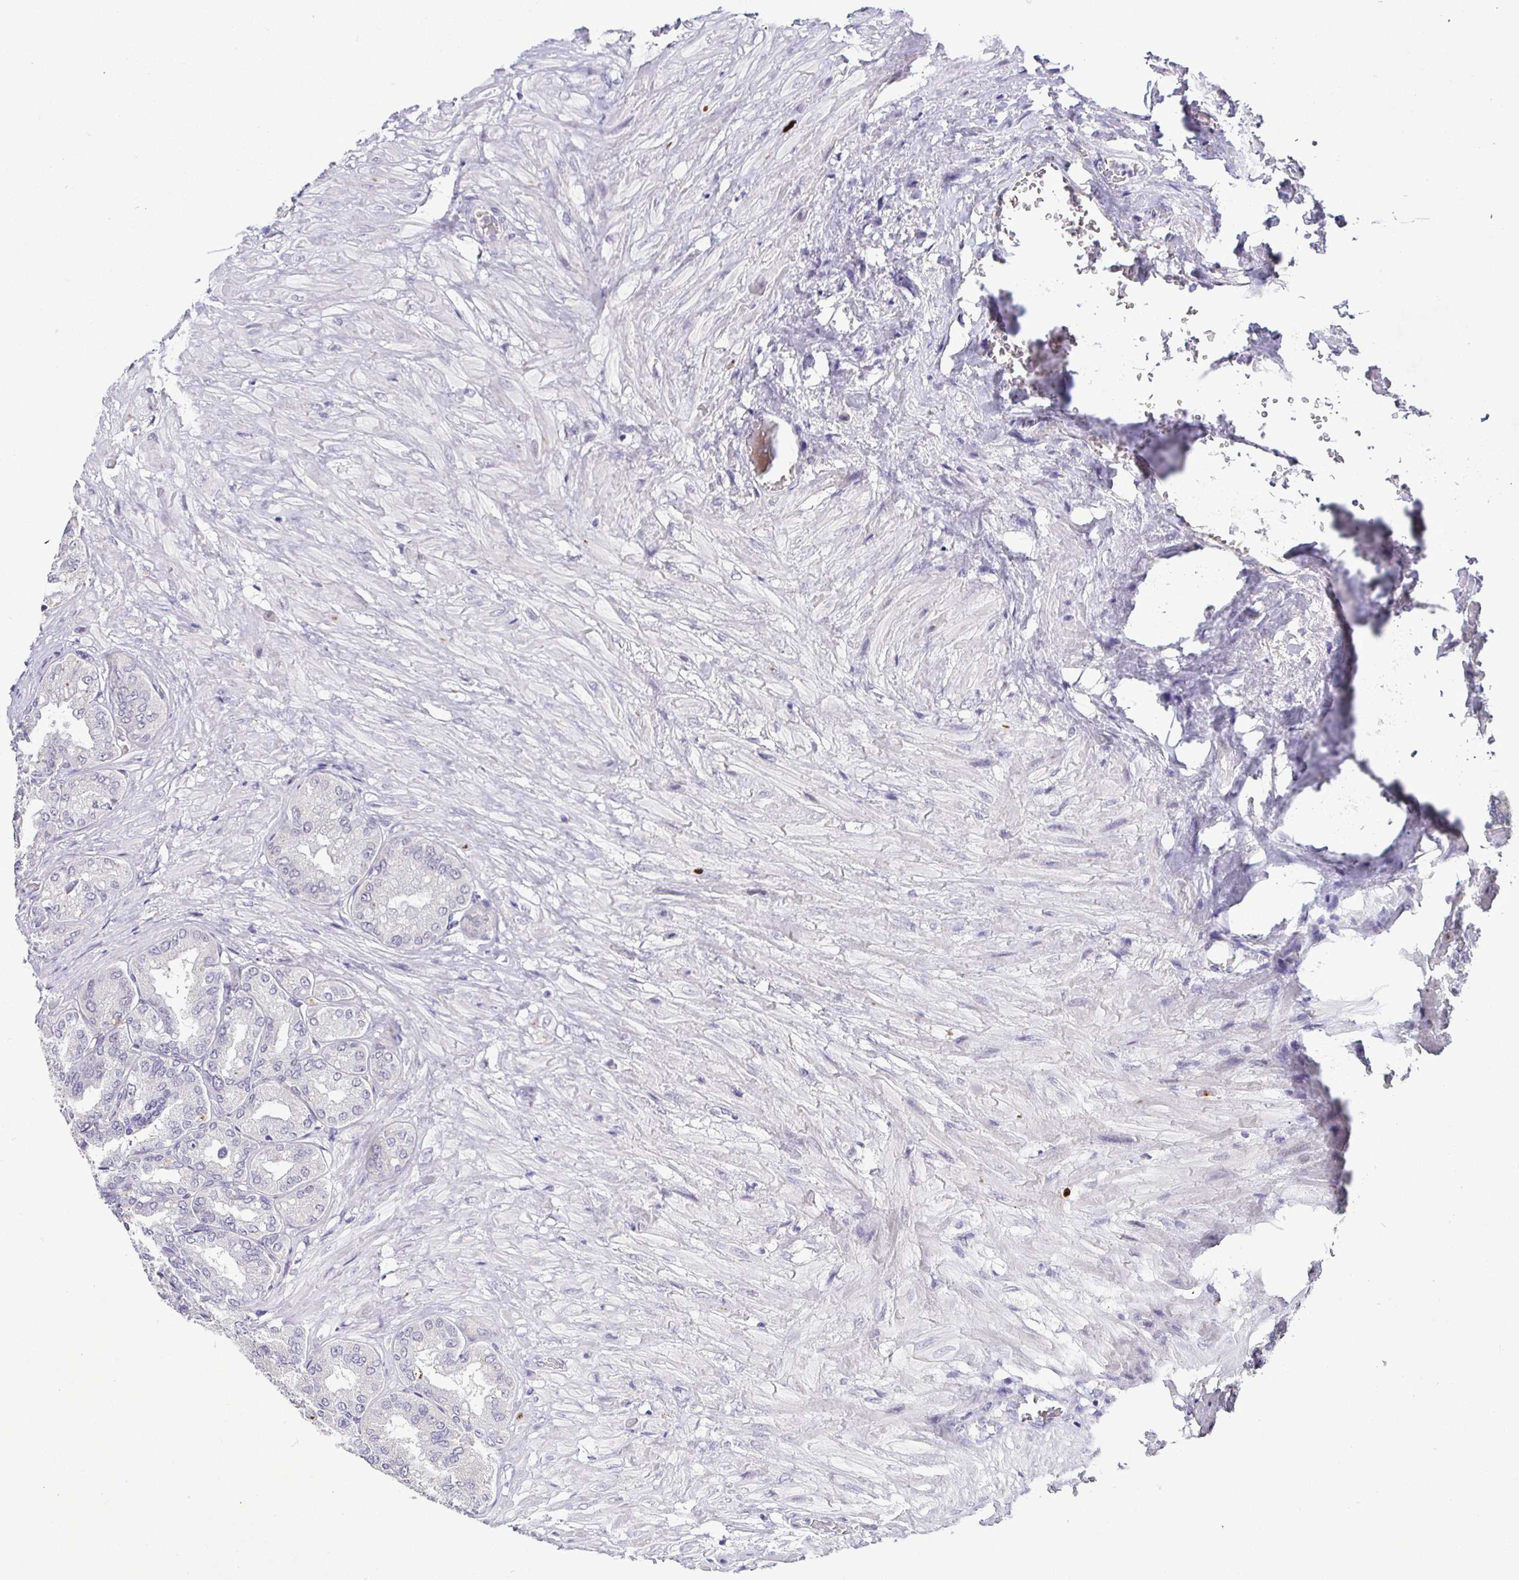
{"staining": {"intensity": "moderate", "quantity": "25%-75%", "location": "nuclear"}, "tissue": "seminal vesicle", "cell_type": "Glandular cells", "image_type": "normal", "snomed": [{"axis": "morphology", "description": "Normal tissue, NOS"}, {"axis": "topography", "description": "Seminal veicle"}], "caption": "This histopathology image reveals immunohistochemistry staining of normal human seminal vesicle, with medium moderate nuclear positivity in approximately 25%-75% of glandular cells.", "gene": "NUP188", "patient": {"sex": "male", "age": 68}}